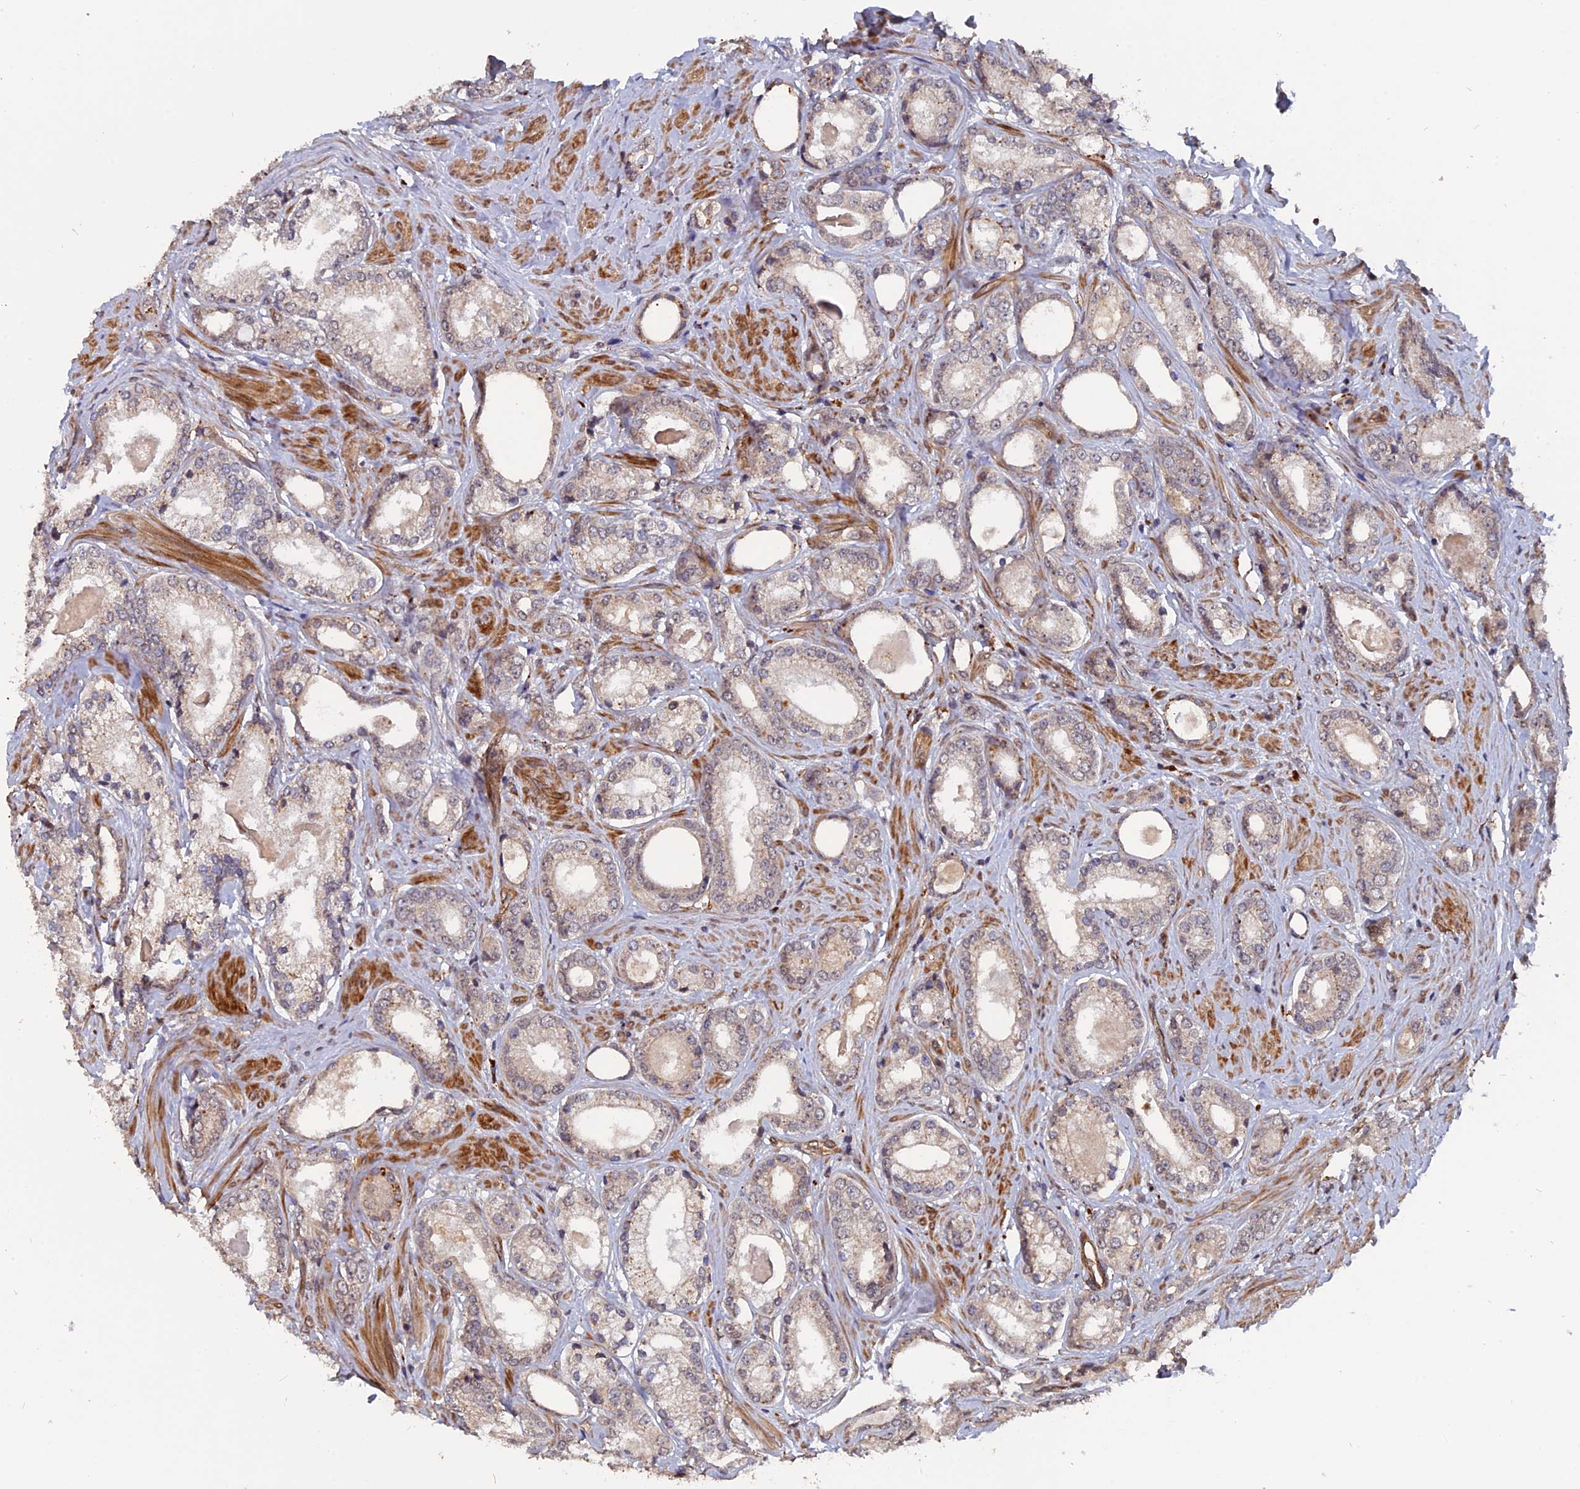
{"staining": {"intensity": "weak", "quantity": "25%-75%", "location": "cytoplasmic/membranous"}, "tissue": "prostate cancer", "cell_type": "Tumor cells", "image_type": "cancer", "snomed": [{"axis": "morphology", "description": "Adenocarcinoma, Low grade"}, {"axis": "topography", "description": "Prostate"}], "caption": "Immunohistochemical staining of prostate cancer shows weak cytoplasmic/membranous protein positivity in about 25%-75% of tumor cells. (IHC, brightfield microscopy, high magnification).", "gene": "NOSIP", "patient": {"sex": "male", "age": 68}}